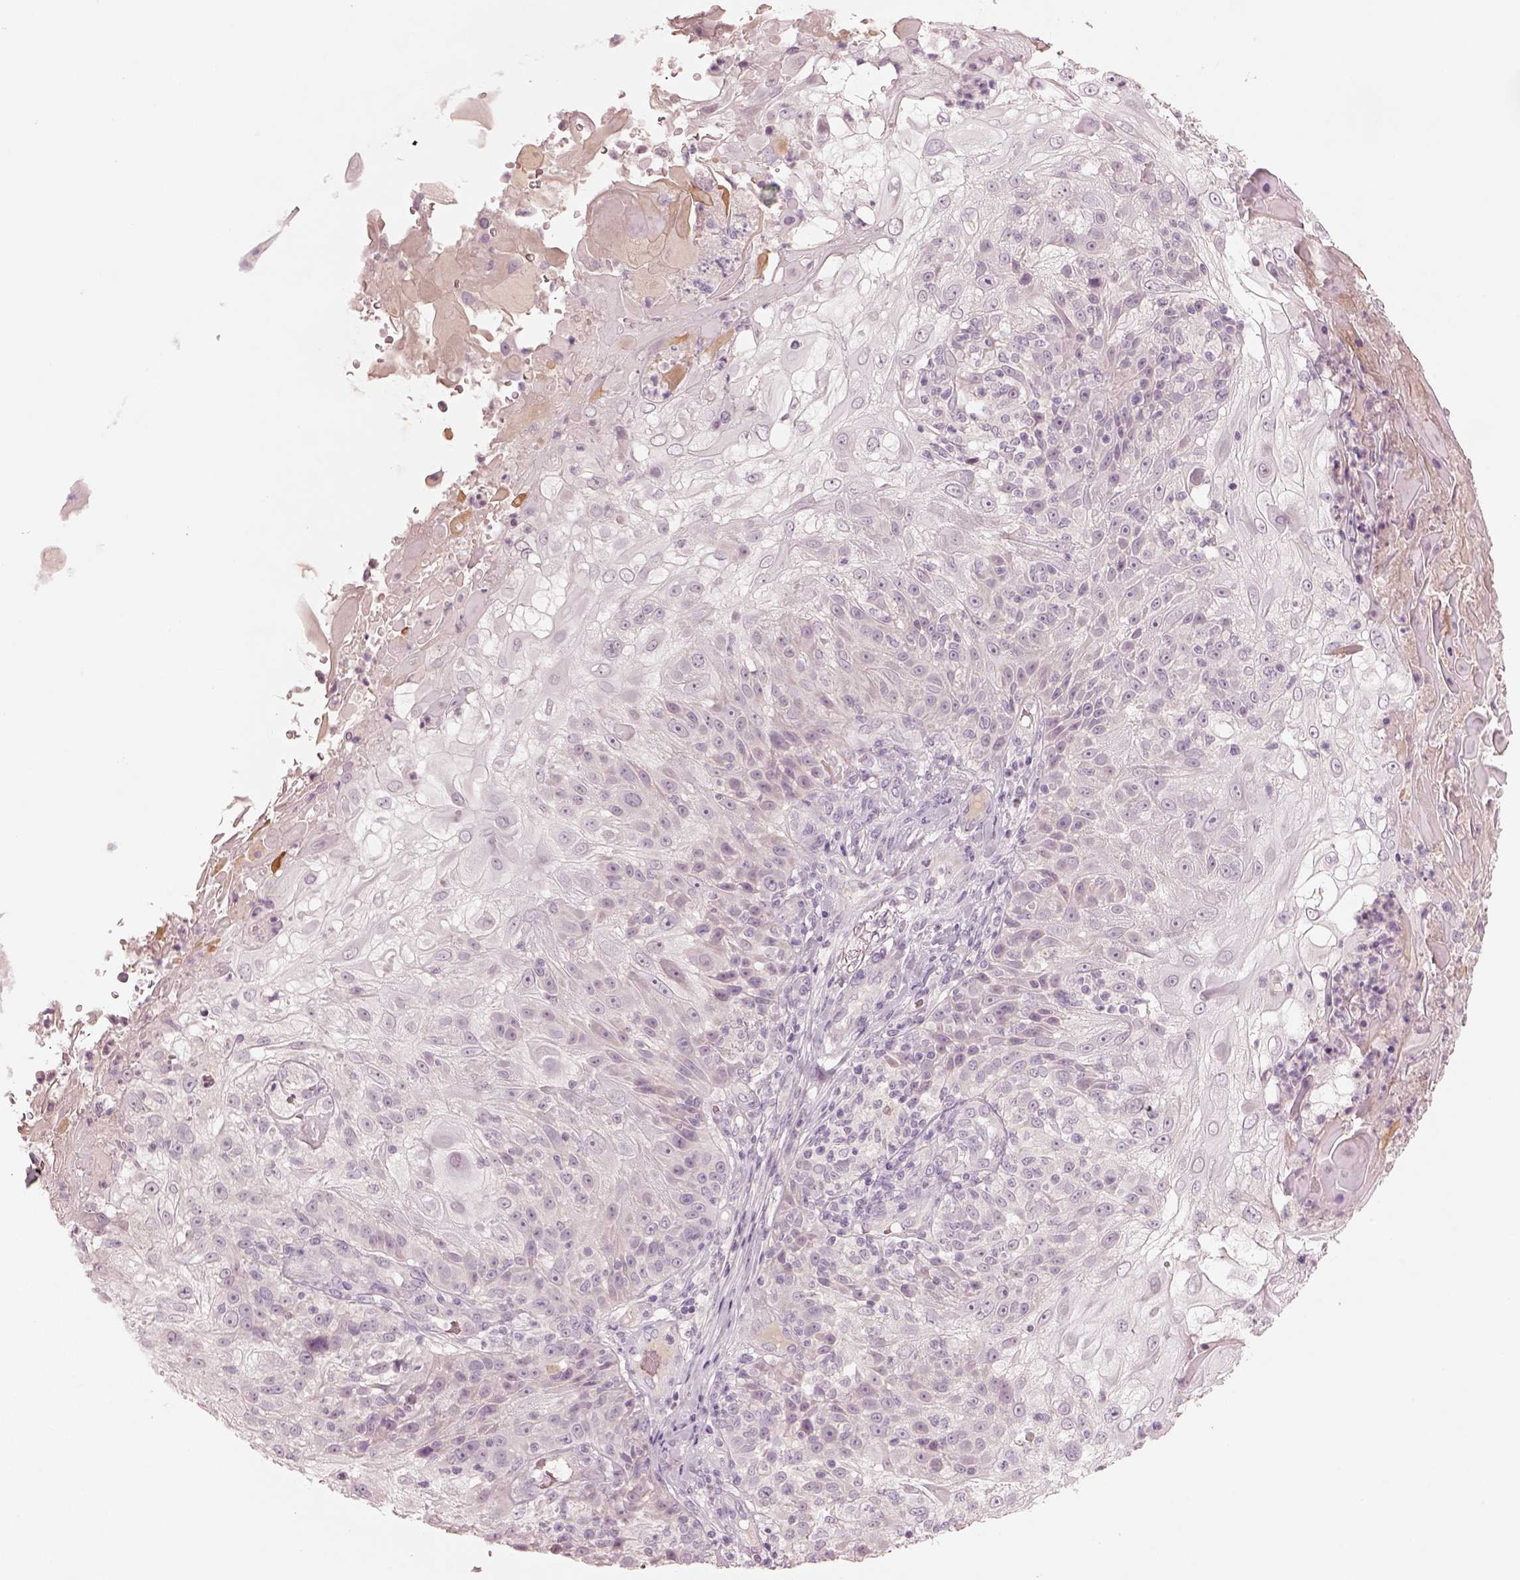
{"staining": {"intensity": "negative", "quantity": "none", "location": "none"}, "tissue": "skin cancer", "cell_type": "Tumor cells", "image_type": "cancer", "snomed": [{"axis": "morphology", "description": "Normal tissue, NOS"}, {"axis": "morphology", "description": "Squamous cell carcinoma, NOS"}, {"axis": "topography", "description": "Skin"}], "caption": "DAB (3,3'-diaminobenzidine) immunohistochemical staining of human skin squamous cell carcinoma shows no significant staining in tumor cells.", "gene": "SPATA6L", "patient": {"sex": "female", "age": 83}}